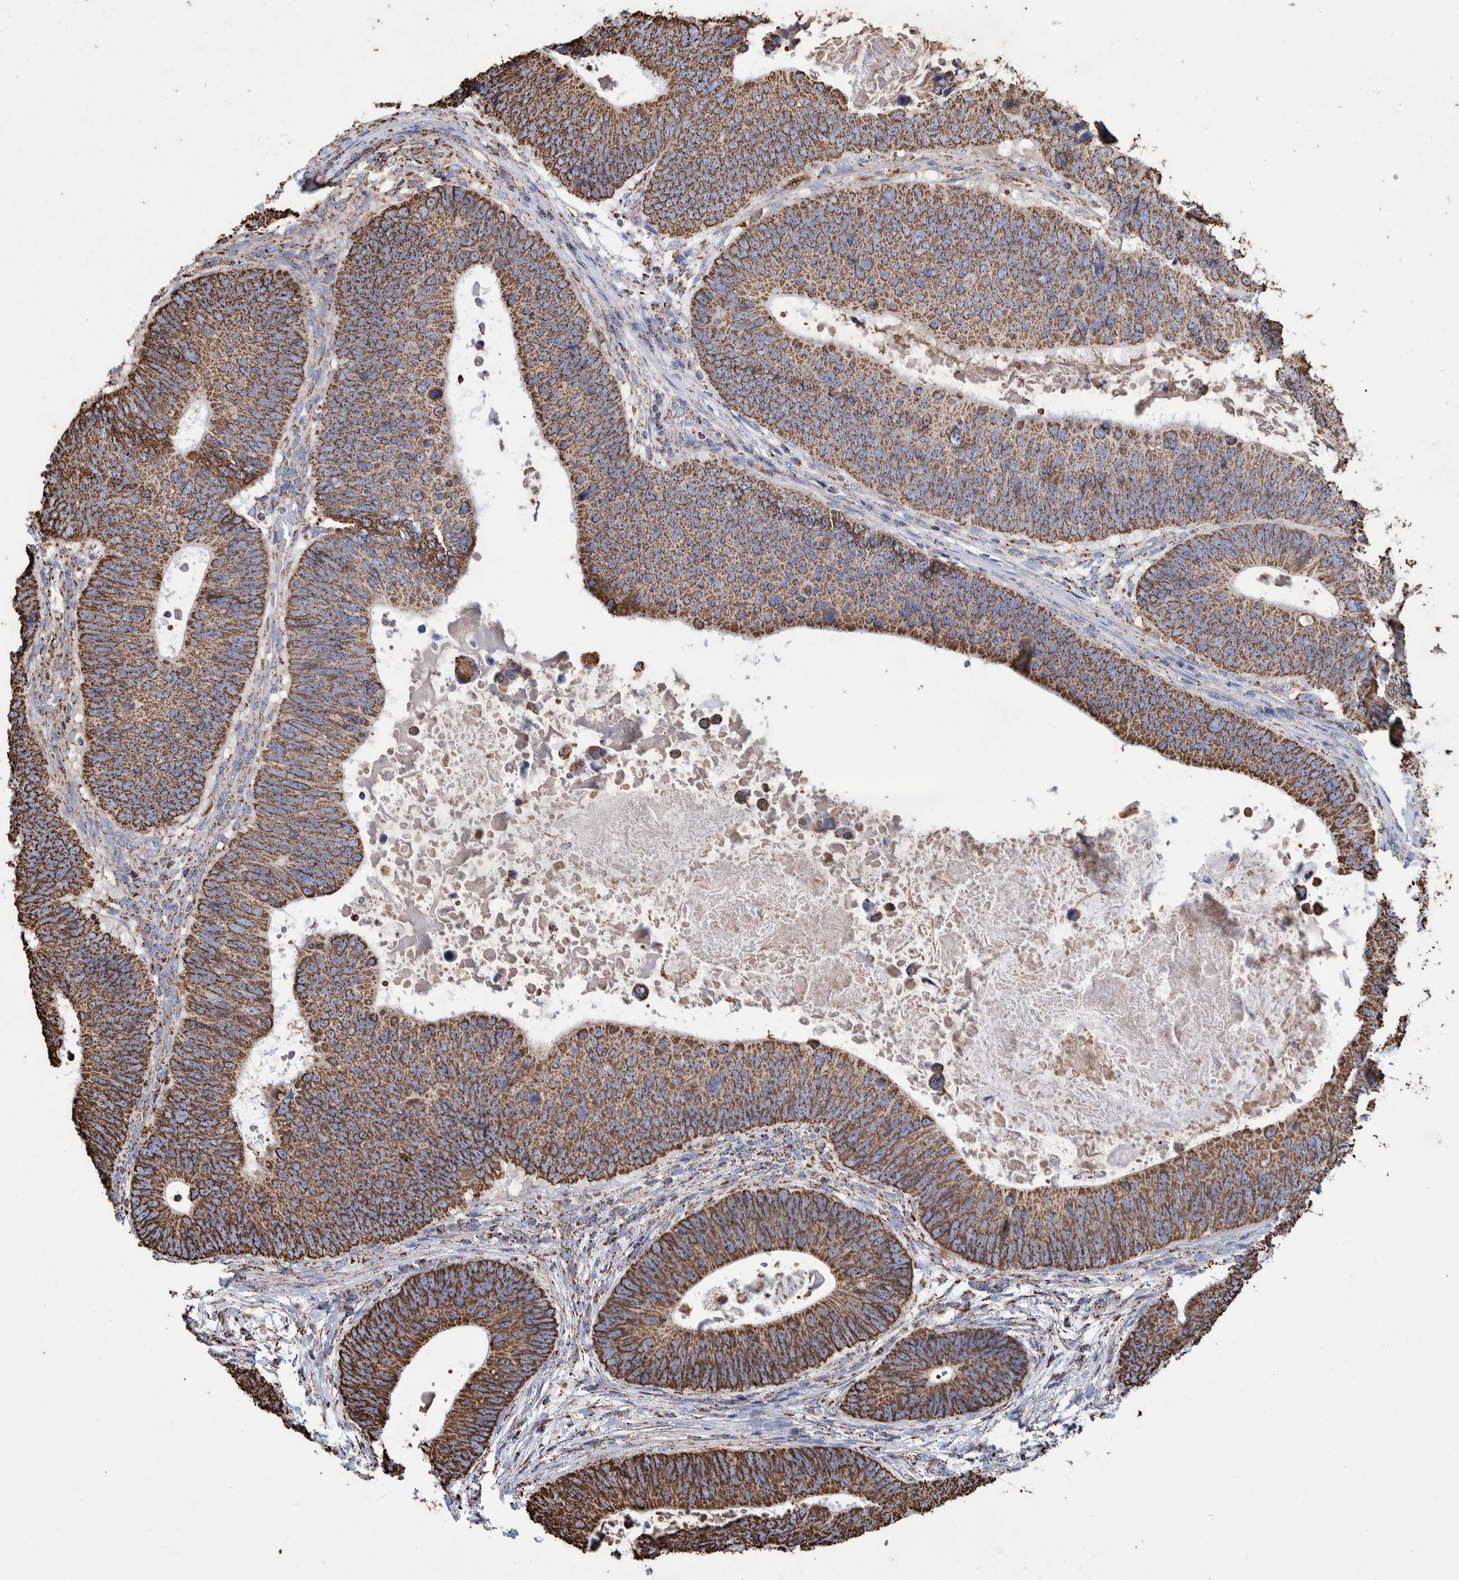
{"staining": {"intensity": "strong", "quantity": ">75%", "location": "cytoplasmic/membranous"}, "tissue": "colorectal cancer", "cell_type": "Tumor cells", "image_type": "cancer", "snomed": [{"axis": "morphology", "description": "Adenocarcinoma, NOS"}, {"axis": "topography", "description": "Colon"}], "caption": "Immunohistochemical staining of human adenocarcinoma (colorectal) demonstrates strong cytoplasmic/membranous protein positivity in about >75% of tumor cells.", "gene": "VPS26C", "patient": {"sex": "male", "age": 56}}